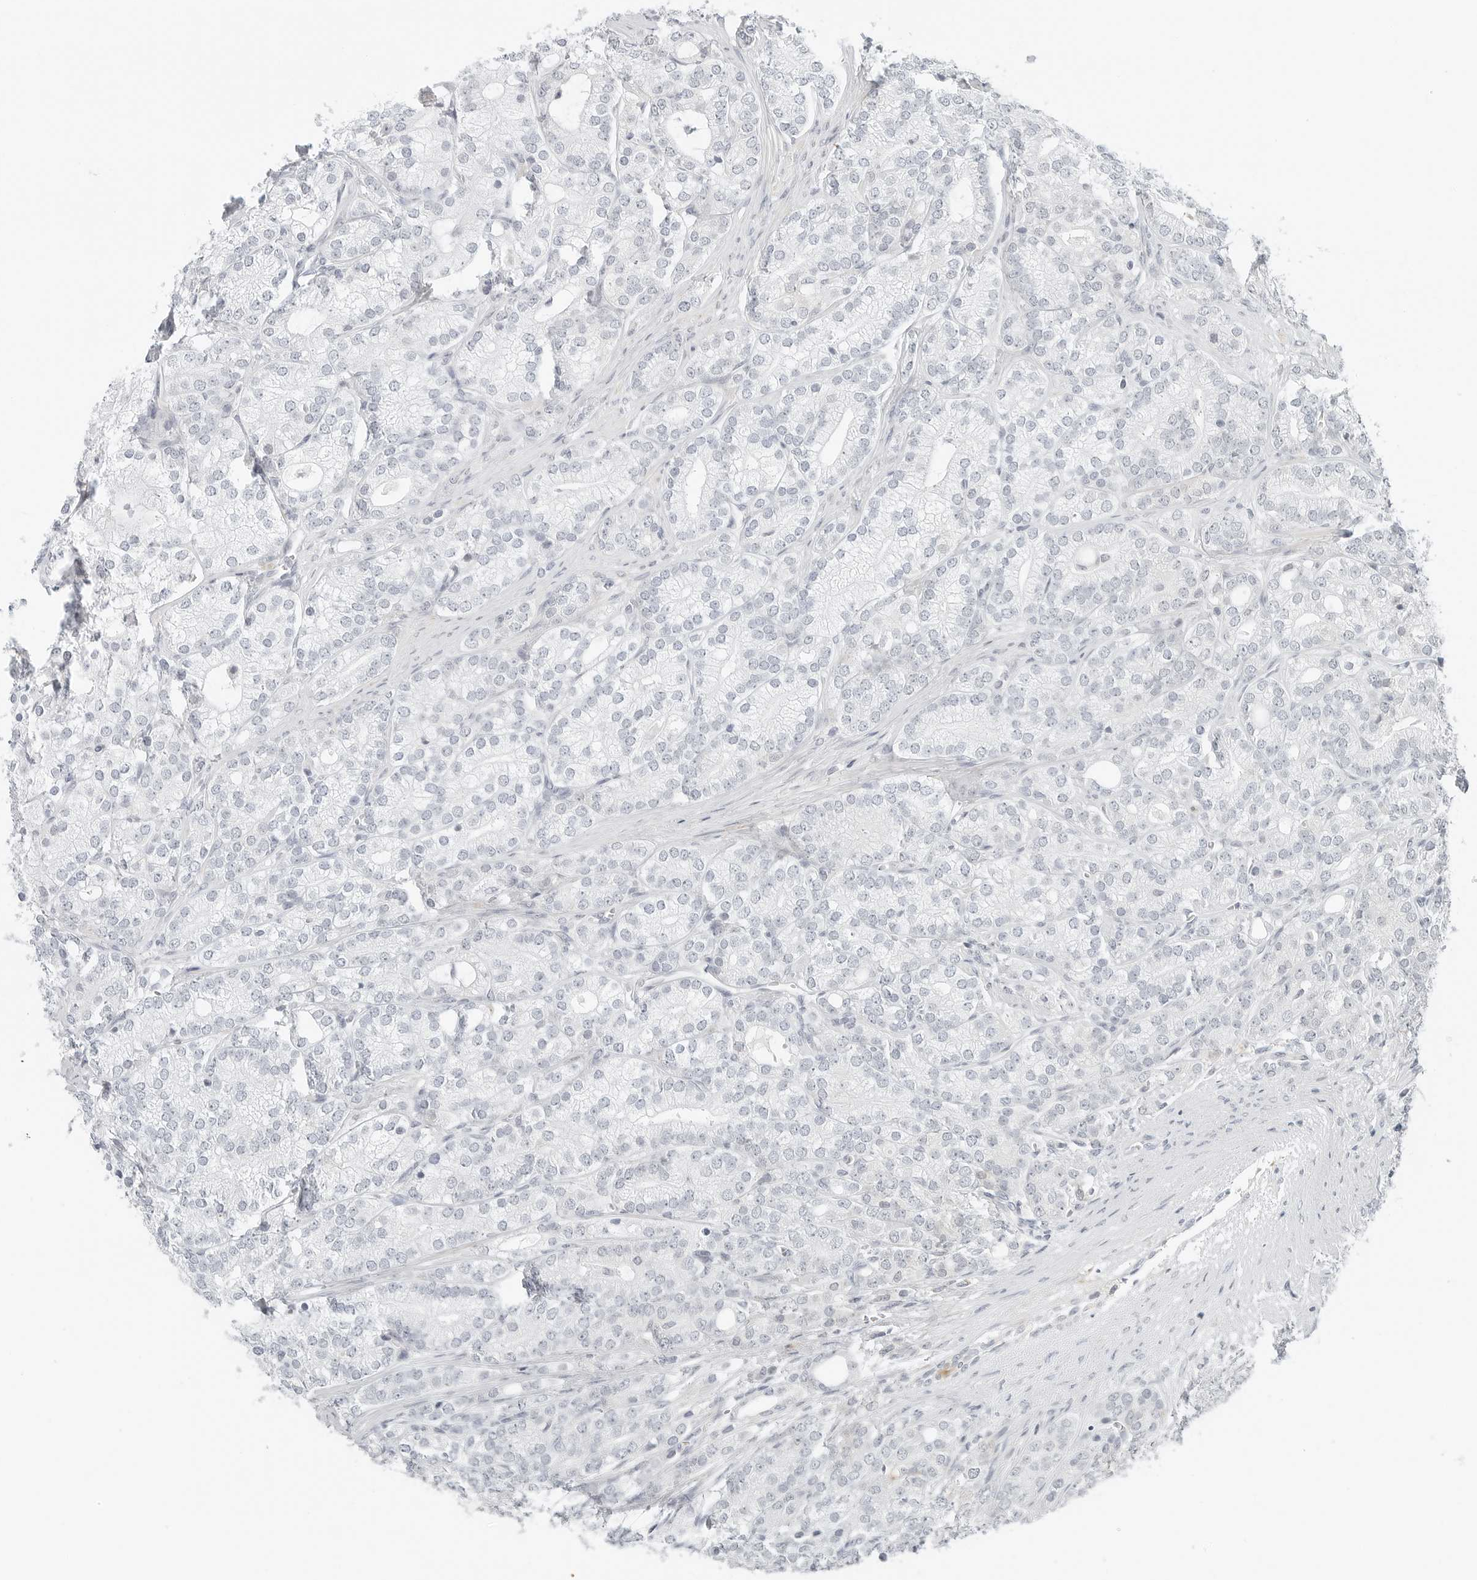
{"staining": {"intensity": "negative", "quantity": "none", "location": "none"}, "tissue": "prostate cancer", "cell_type": "Tumor cells", "image_type": "cancer", "snomed": [{"axis": "morphology", "description": "Adenocarcinoma, High grade"}, {"axis": "topography", "description": "Prostate"}], "caption": "Prostate adenocarcinoma (high-grade) was stained to show a protein in brown. There is no significant expression in tumor cells.", "gene": "PARP10", "patient": {"sex": "male", "age": 57}}